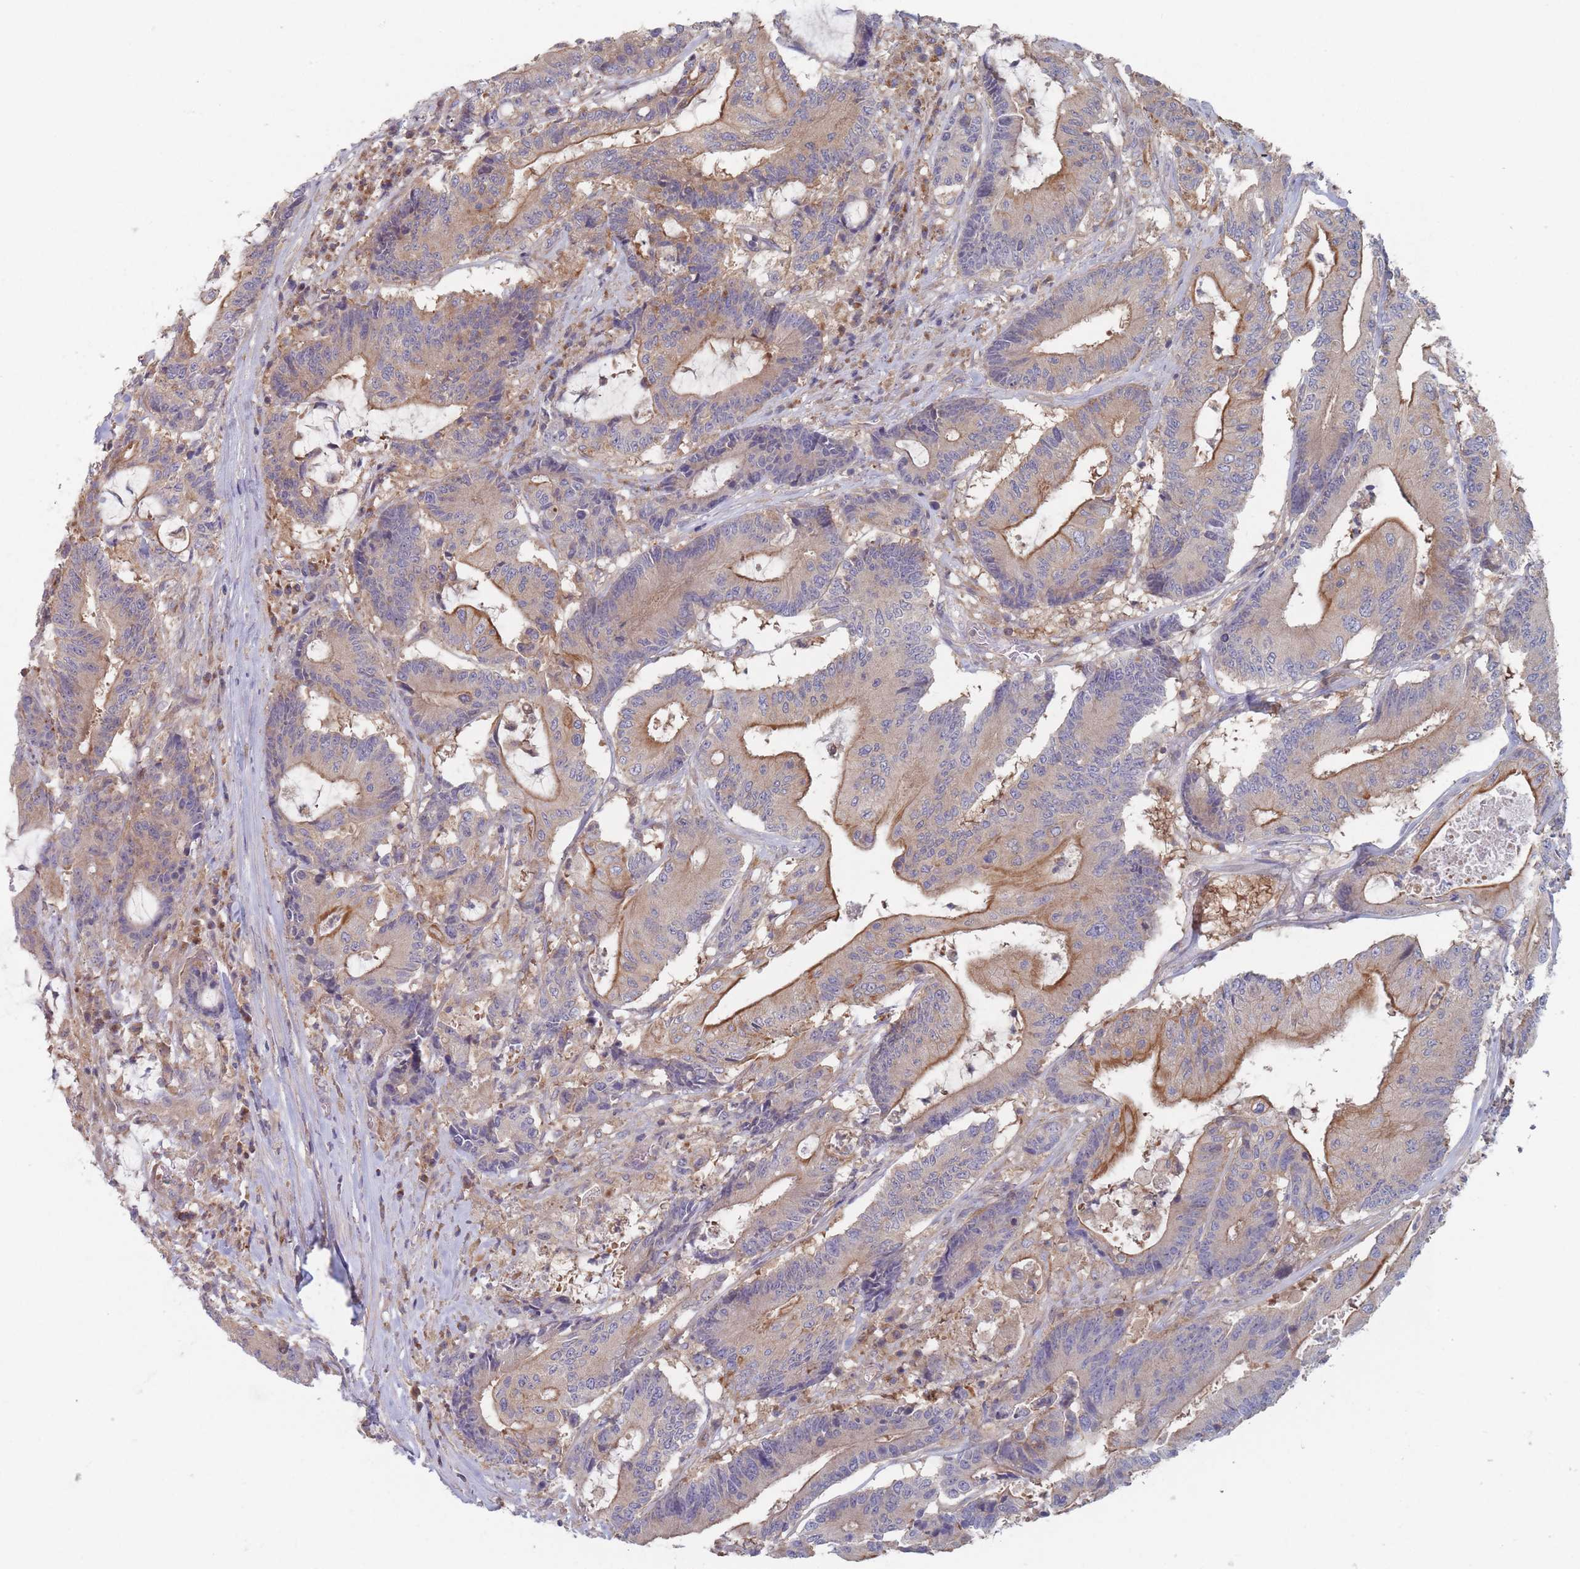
{"staining": {"intensity": "moderate", "quantity": "25%-75%", "location": "cytoplasmic/membranous"}, "tissue": "colorectal cancer", "cell_type": "Tumor cells", "image_type": "cancer", "snomed": [{"axis": "morphology", "description": "Adenocarcinoma, NOS"}, {"axis": "topography", "description": "Colon"}], "caption": "Immunohistochemistry (IHC) (DAB) staining of human colorectal cancer reveals moderate cytoplasmic/membranous protein expression in approximately 25%-75% of tumor cells. The staining is performed using DAB (3,3'-diaminobenzidine) brown chromogen to label protein expression. The nuclei are counter-stained blue using hematoxylin.", "gene": "EFCC1", "patient": {"sex": "female", "age": 84}}